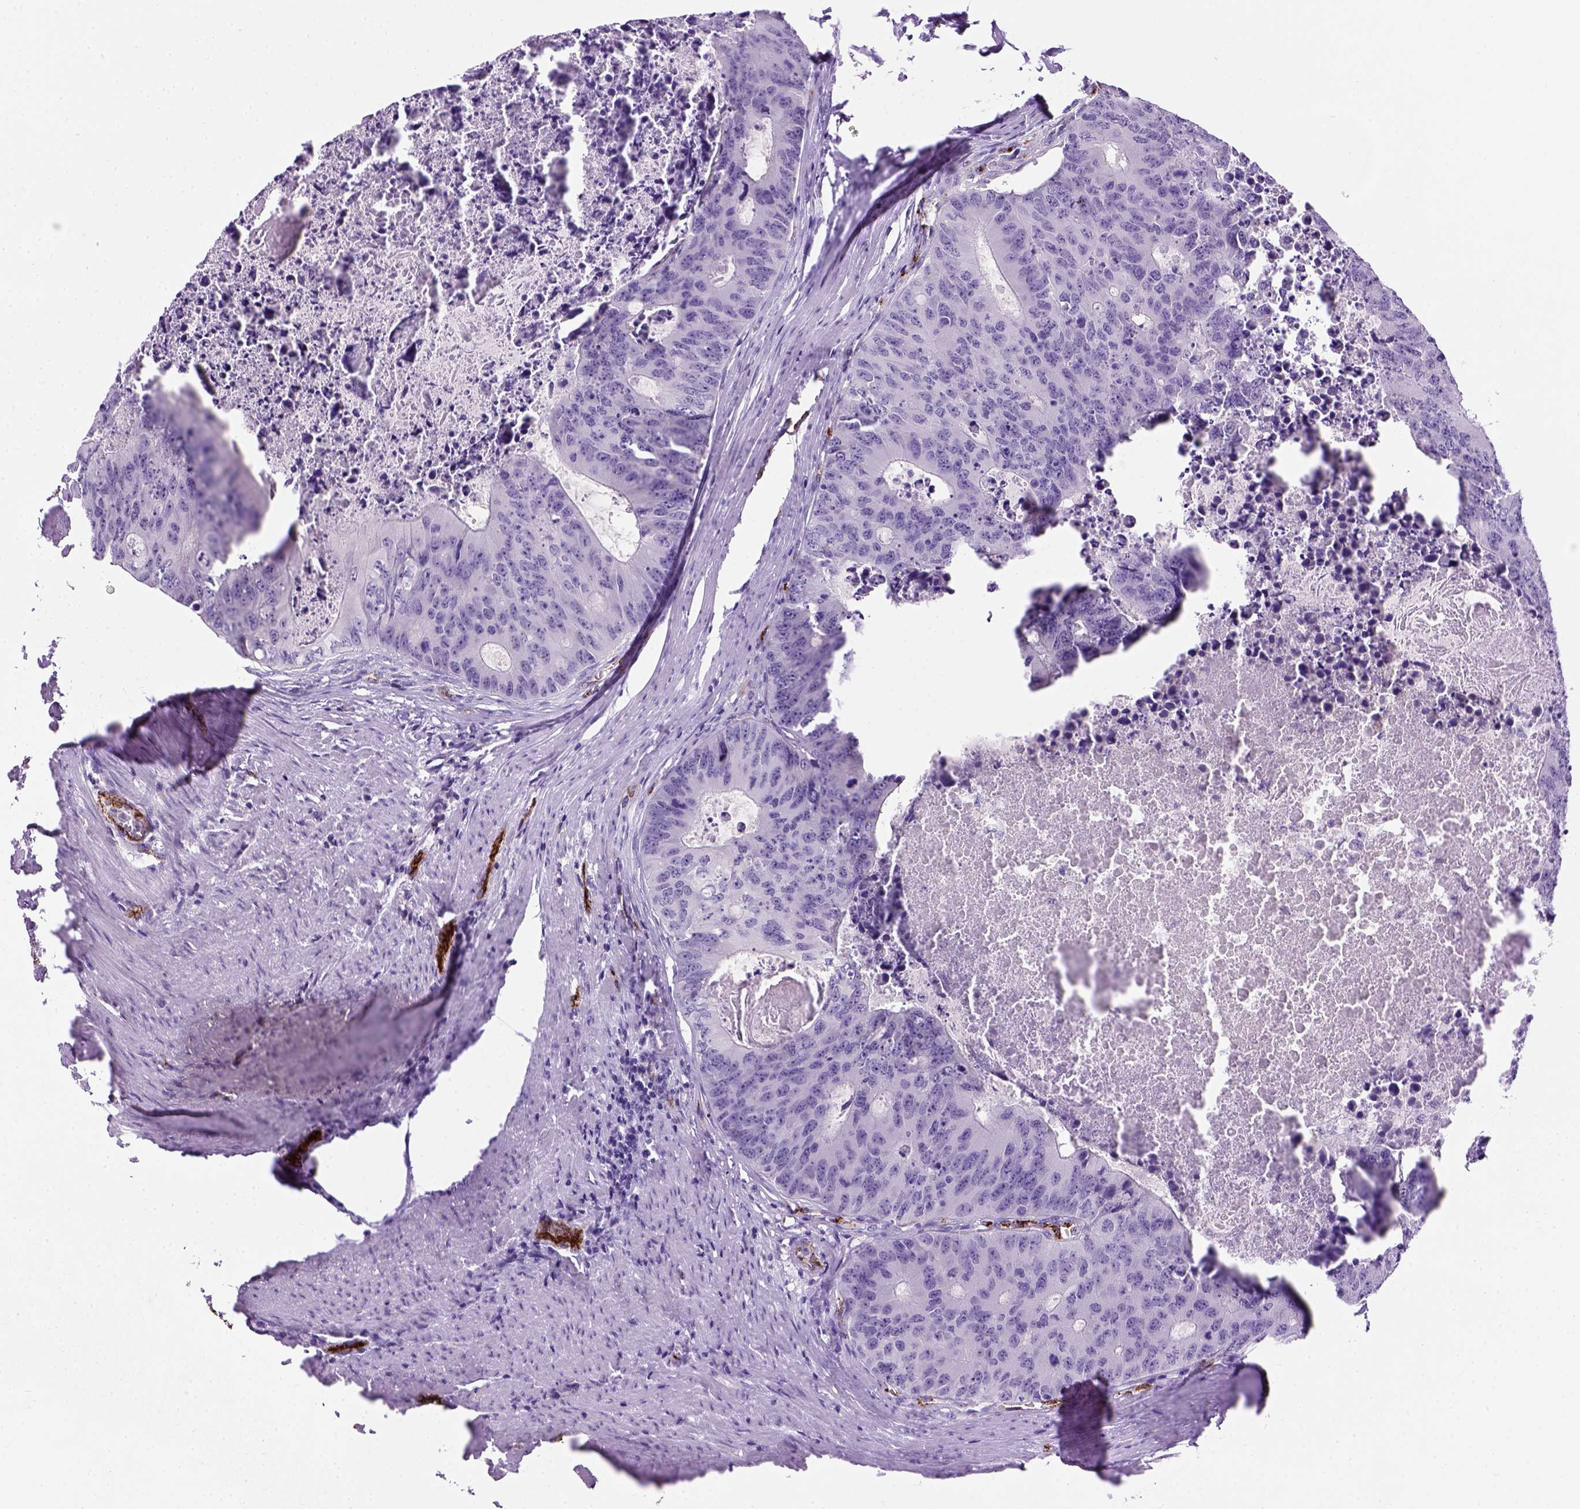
{"staining": {"intensity": "negative", "quantity": "none", "location": "none"}, "tissue": "colorectal cancer", "cell_type": "Tumor cells", "image_type": "cancer", "snomed": [{"axis": "morphology", "description": "Adenocarcinoma, NOS"}, {"axis": "topography", "description": "Colon"}], "caption": "This is an IHC photomicrograph of colorectal adenocarcinoma. There is no expression in tumor cells.", "gene": "VWF", "patient": {"sex": "male", "age": 67}}